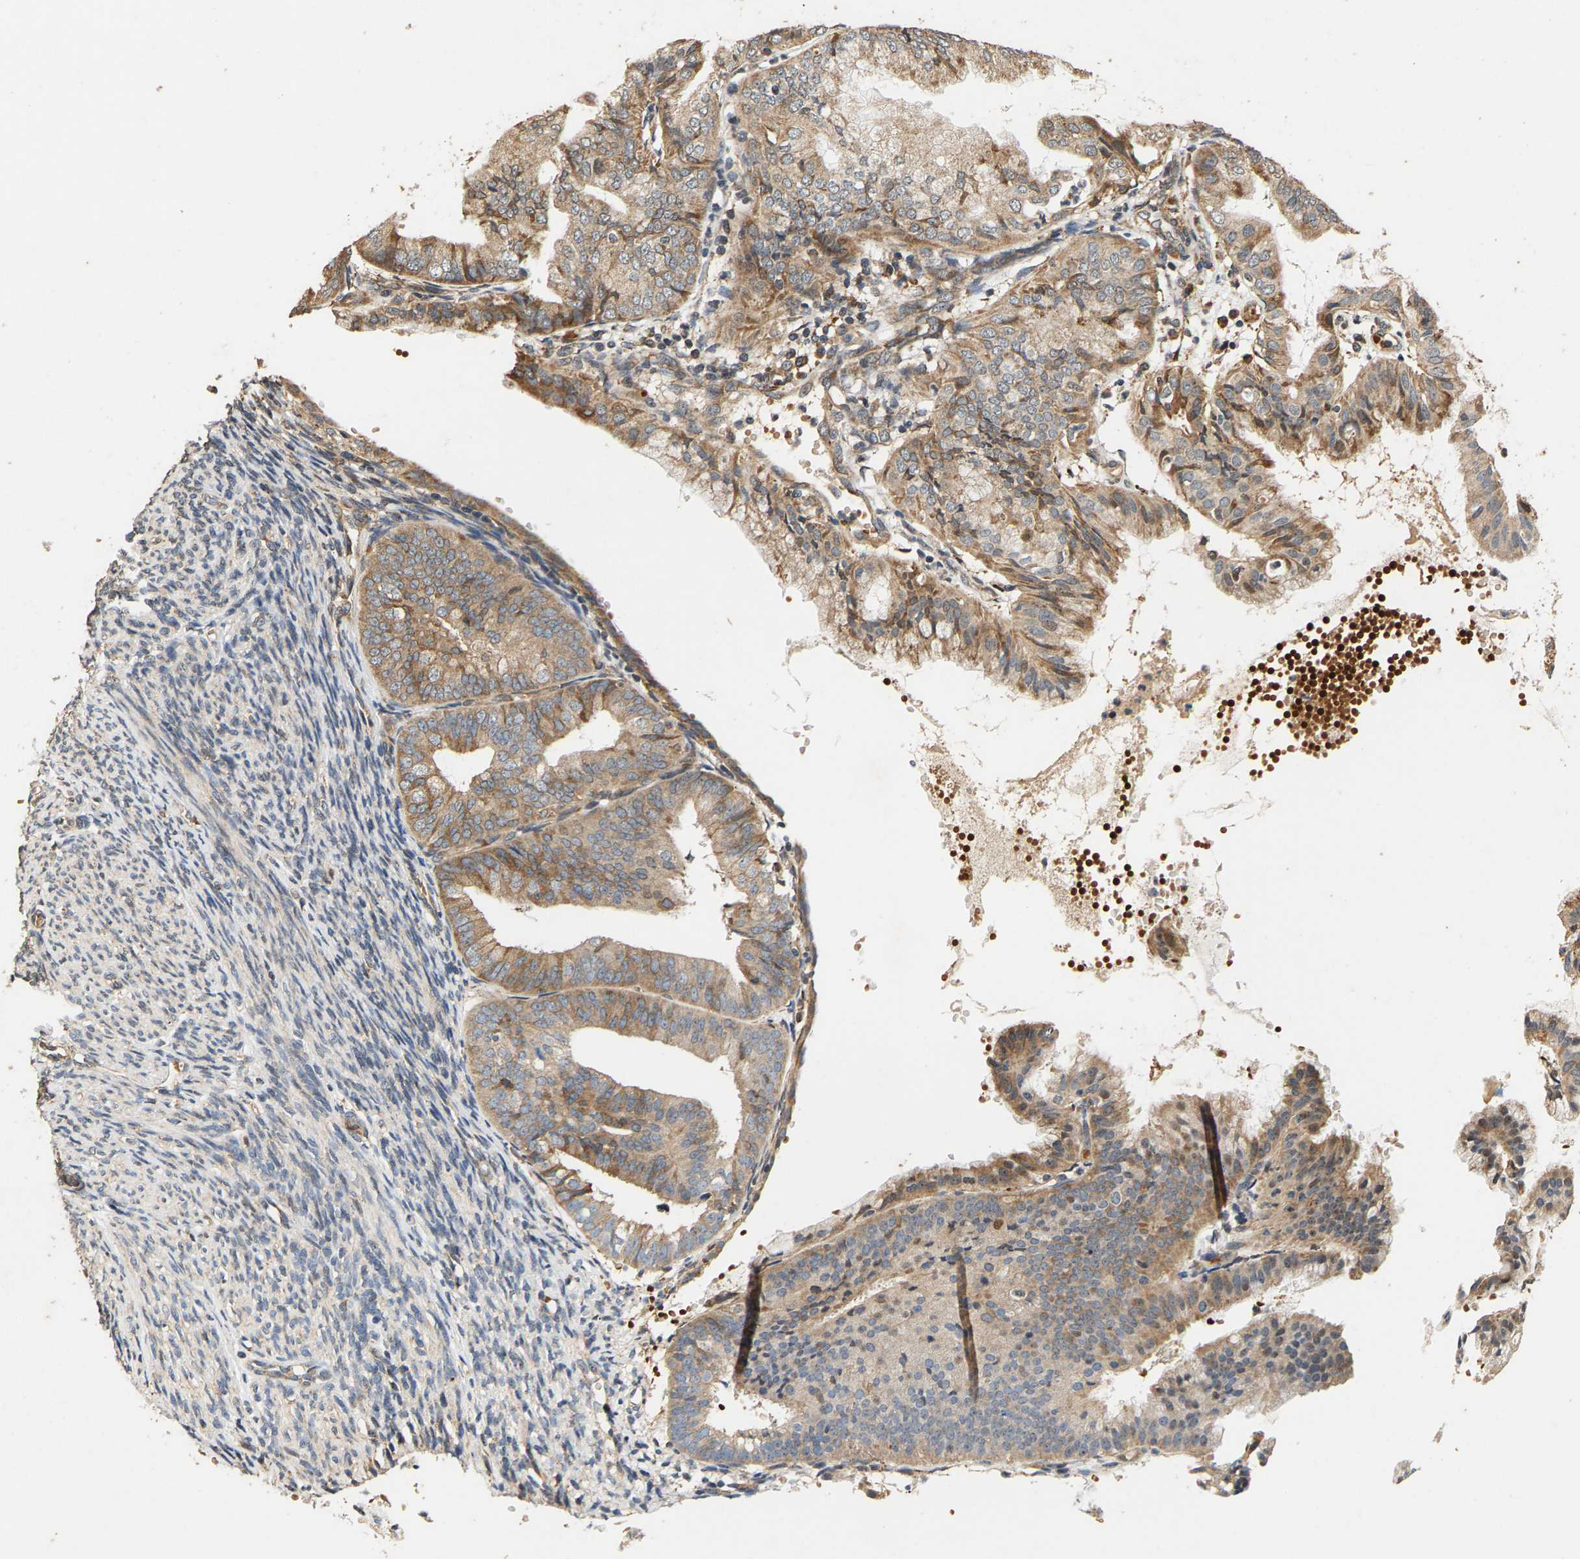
{"staining": {"intensity": "weak", "quantity": ">75%", "location": "cytoplasmic/membranous"}, "tissue": "endometrial cancer", "cell_type": "Tumor cells", "image_type": "cancer", "snomed": [{"axis": "morphology", "description": "Adenocarcinoma, NOS"}, {"axis": "topography", "description": "Endometrium"}], "caption": "IHC histopathology image of neoplastic tissue: human endometrial cancer stained using immunohistochemistry (IHC) exhibits low levels of weak protein expression localized specifically in the cytoplasmic/membranous of tumor cells, appearing as a cytoplasmic/membranous brown color.", "gene": "CIDEC", "patient": {"sex": "female", "age": 63}}